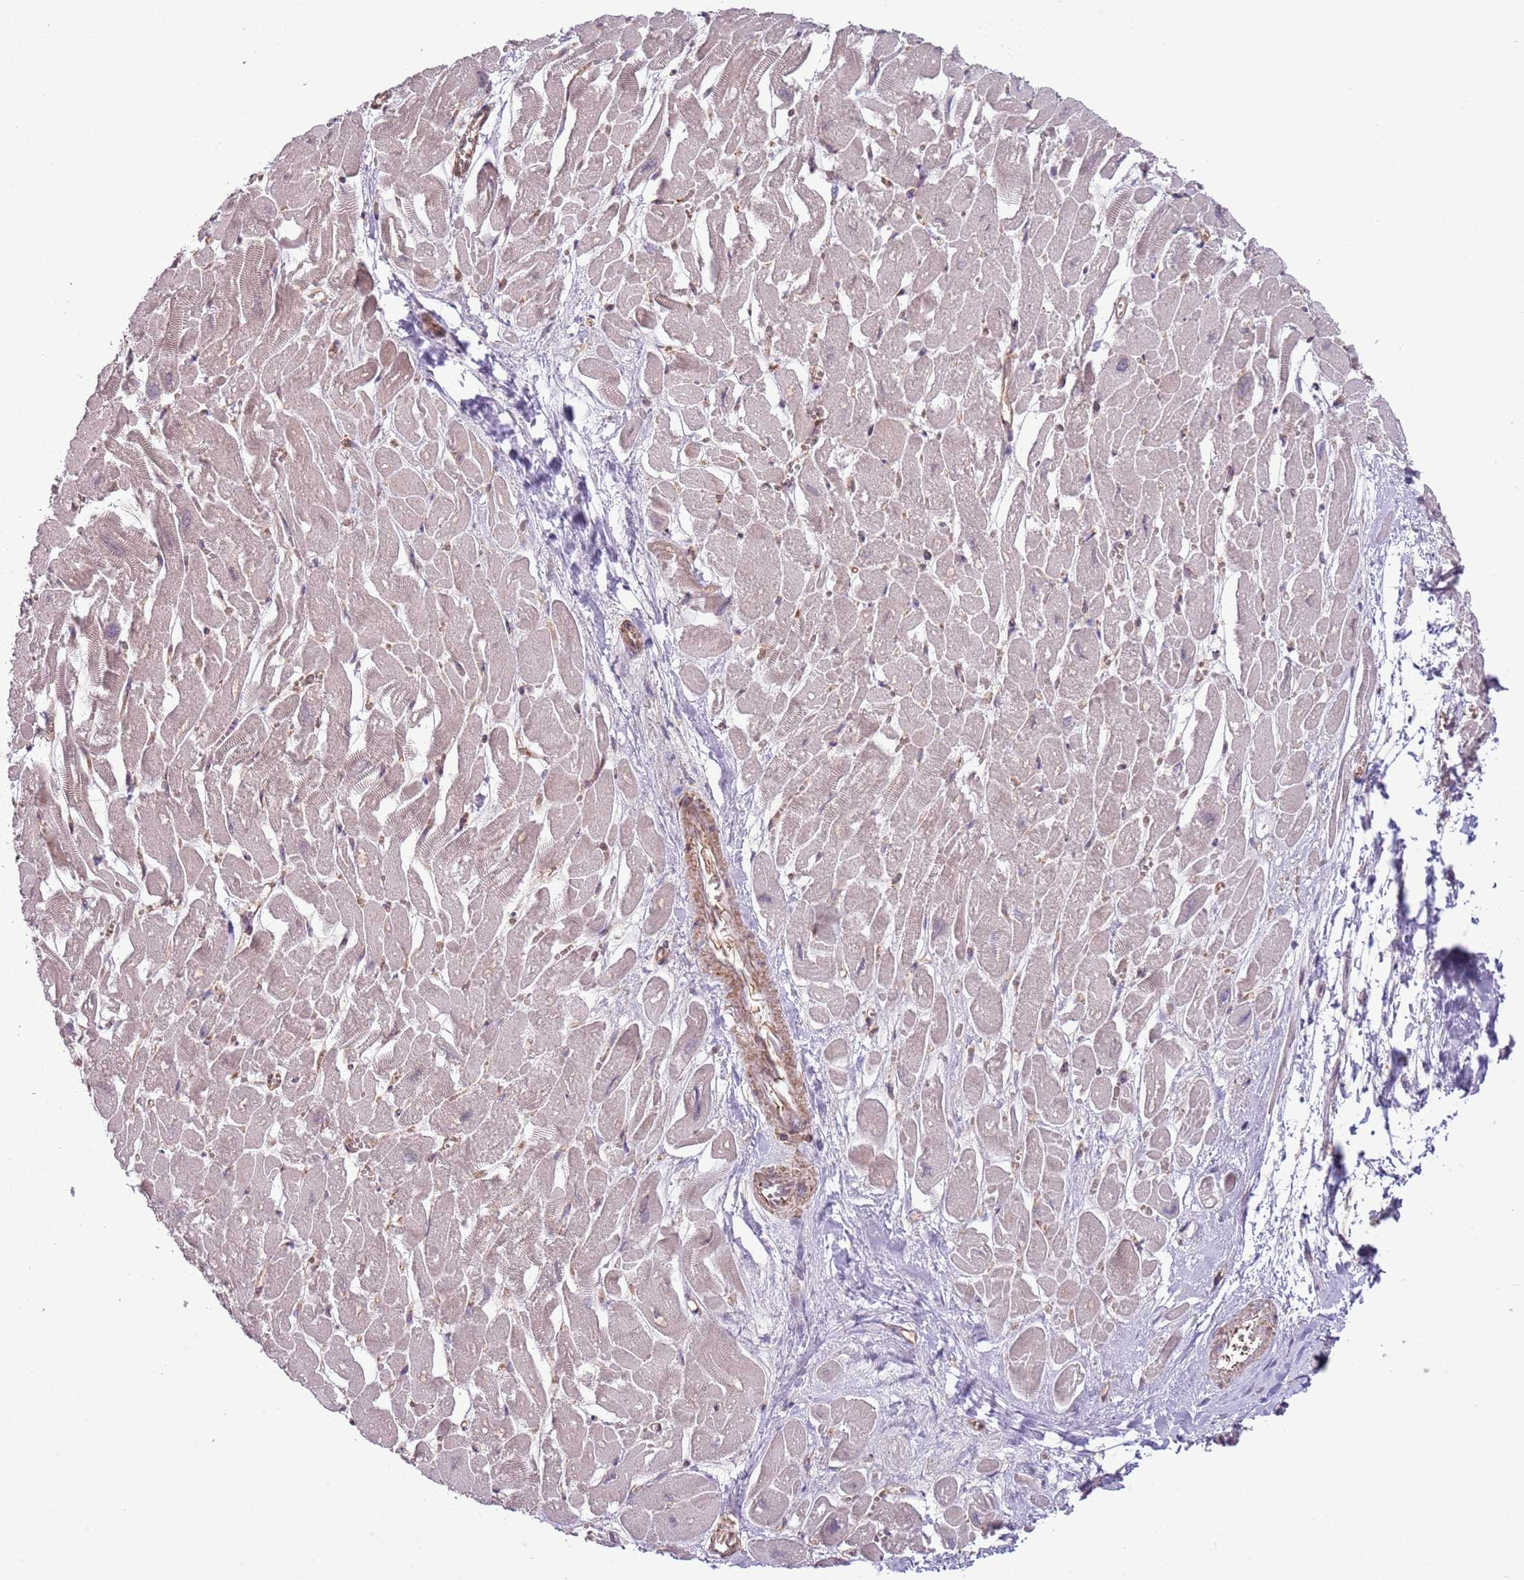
{"staining": {"intensity": "weak", "quantity": "25%-75%", "location": "cytoplasmic/membranous"}, "tissue": "heart muscle", "cell_type": "Cardiomyocytes", "image_type": "normal", "snomed": [{"axis": "morphology", "description": "Normal tissue, NOS"}, {"axis": "topography", "description": "Heart"}], "caption": "High-power microscopy captured an immunohistochemistry (IHC) histopathology image of benign heart muscle, revealing weak cytoplasmic/membranous positivity in about 25%-75% of cardiomyocytes.", "gene": "LPIN2", "patient": {"sex": "male", "age": 54}}